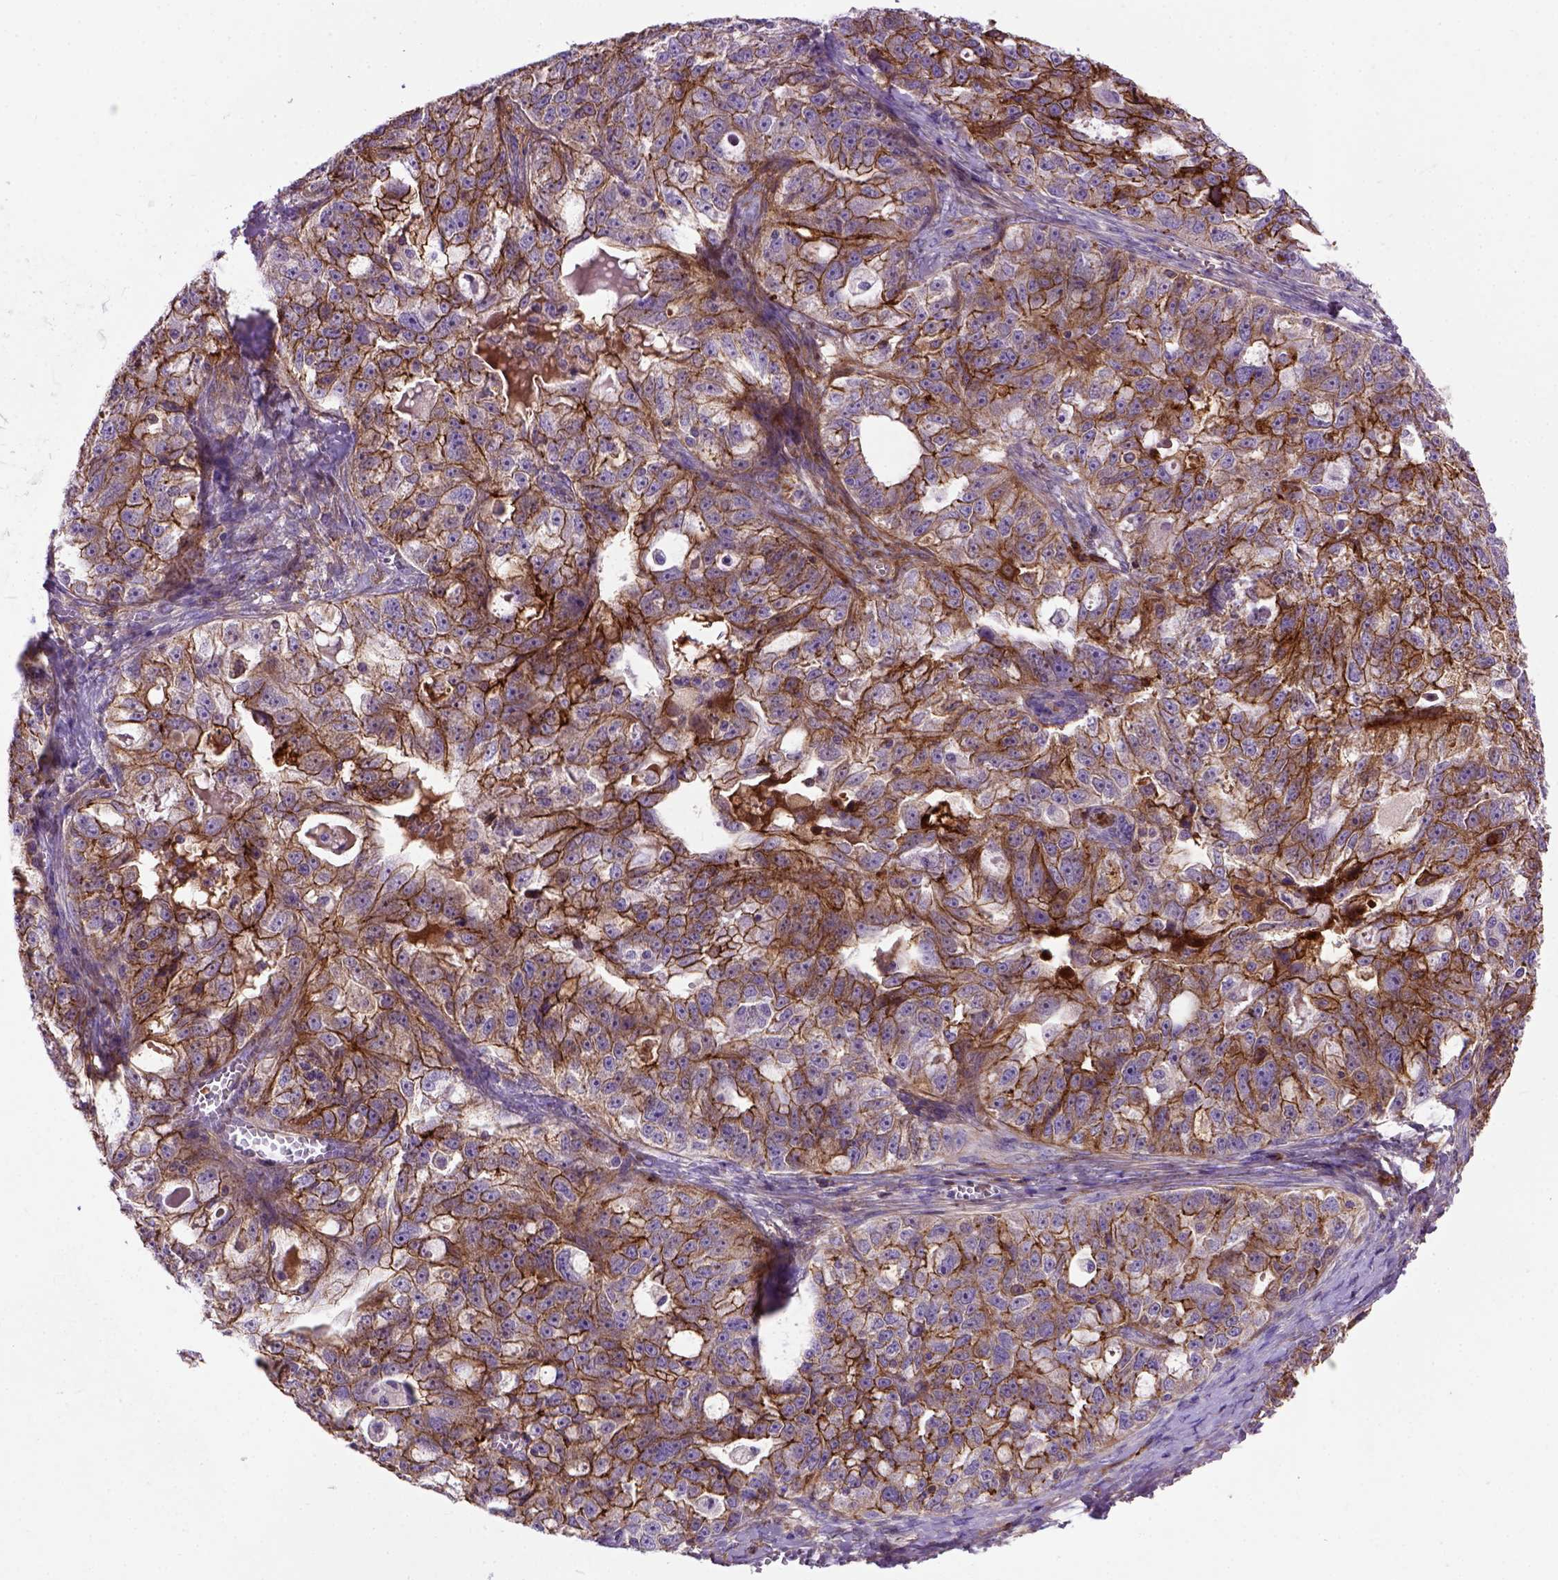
{"staining": {"intensity": "moderate", "quantity": ">75%", "location": "cytoplasmic/membranous"}, "tissue": "ovarian cancer", "cell_type": "Tumor cells", "image_type": "cancer", "snomed": [{"axis": "morphology", "description": "Cystadenocarcinoma, serous, NOS"}, {"axis": "topography", "description": "Ovary"}], "caption": "Ovarian cancer (serous cystadenocarcinoma) stained with a brown dye reveals moderate cytoplasmic/membranous positive staining in approximately >75% of tumor cells.", "gene": "CDH1", "patient": {"sex": "female", "age": 51}}